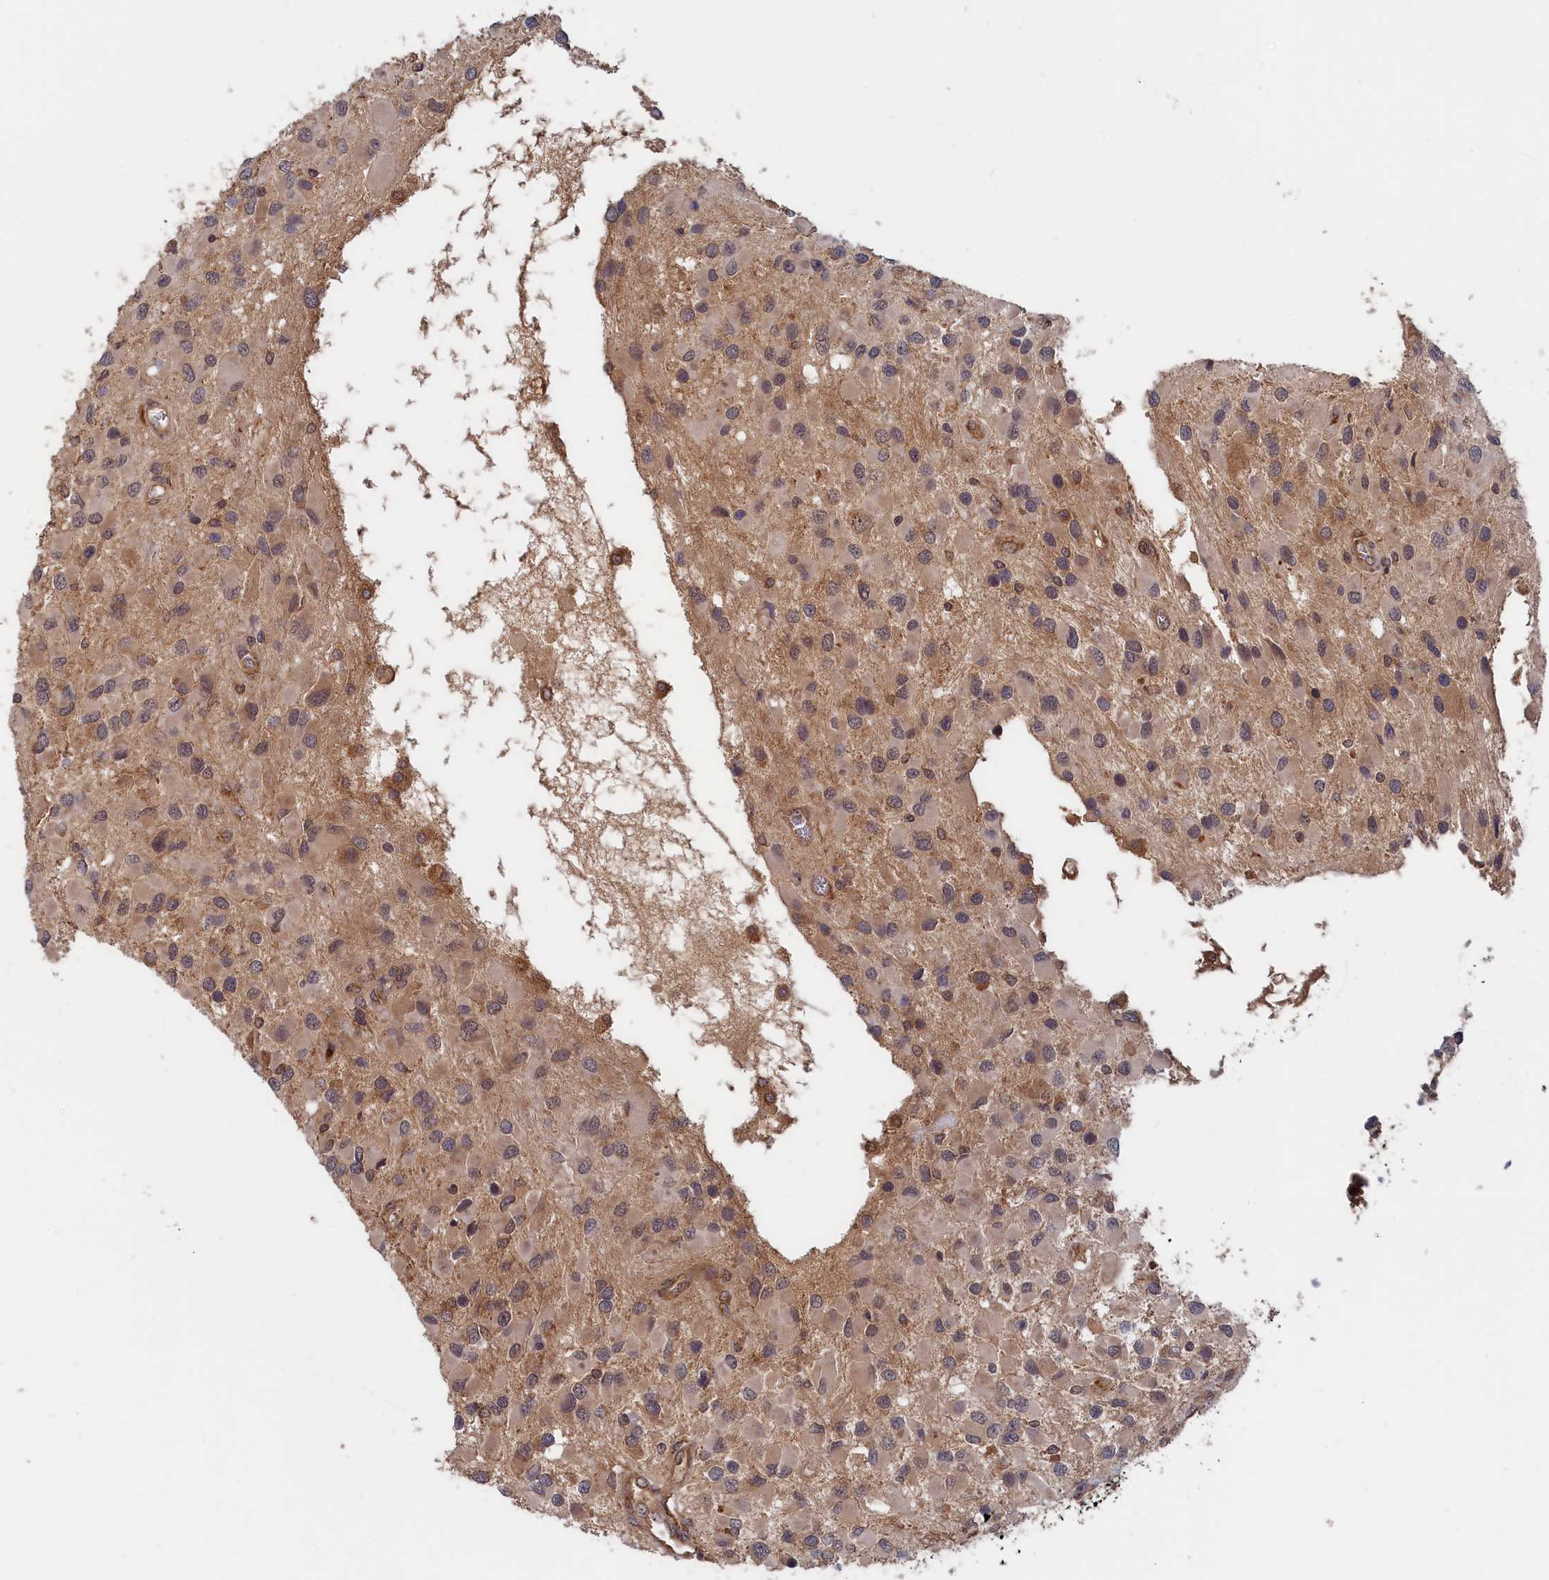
{"staining": {"intensity": "negative", "quantity": "none", "location": "none"}, "tissue": "glioma", "cell_type": "Tumor cells", "image_type": "cancer", "snomed": [{"axis": "morphology", "description": "Glioma, malignant, High grade"}, {"axis": "topography", "description": "Brain"}], "caption": "Immunohistochemistry micrograph of malignant glioma (high-grade) stained for a protein (brown), which displays no expression in tumor cells. Brightfield microscopy of immunohistochemistry (IHC) stained with DAB (brown) and hematoxylin (blue), captured at high magnification.", "gene": "TRAPPC2L", "patient": {"sex": "male", "age": 53}}